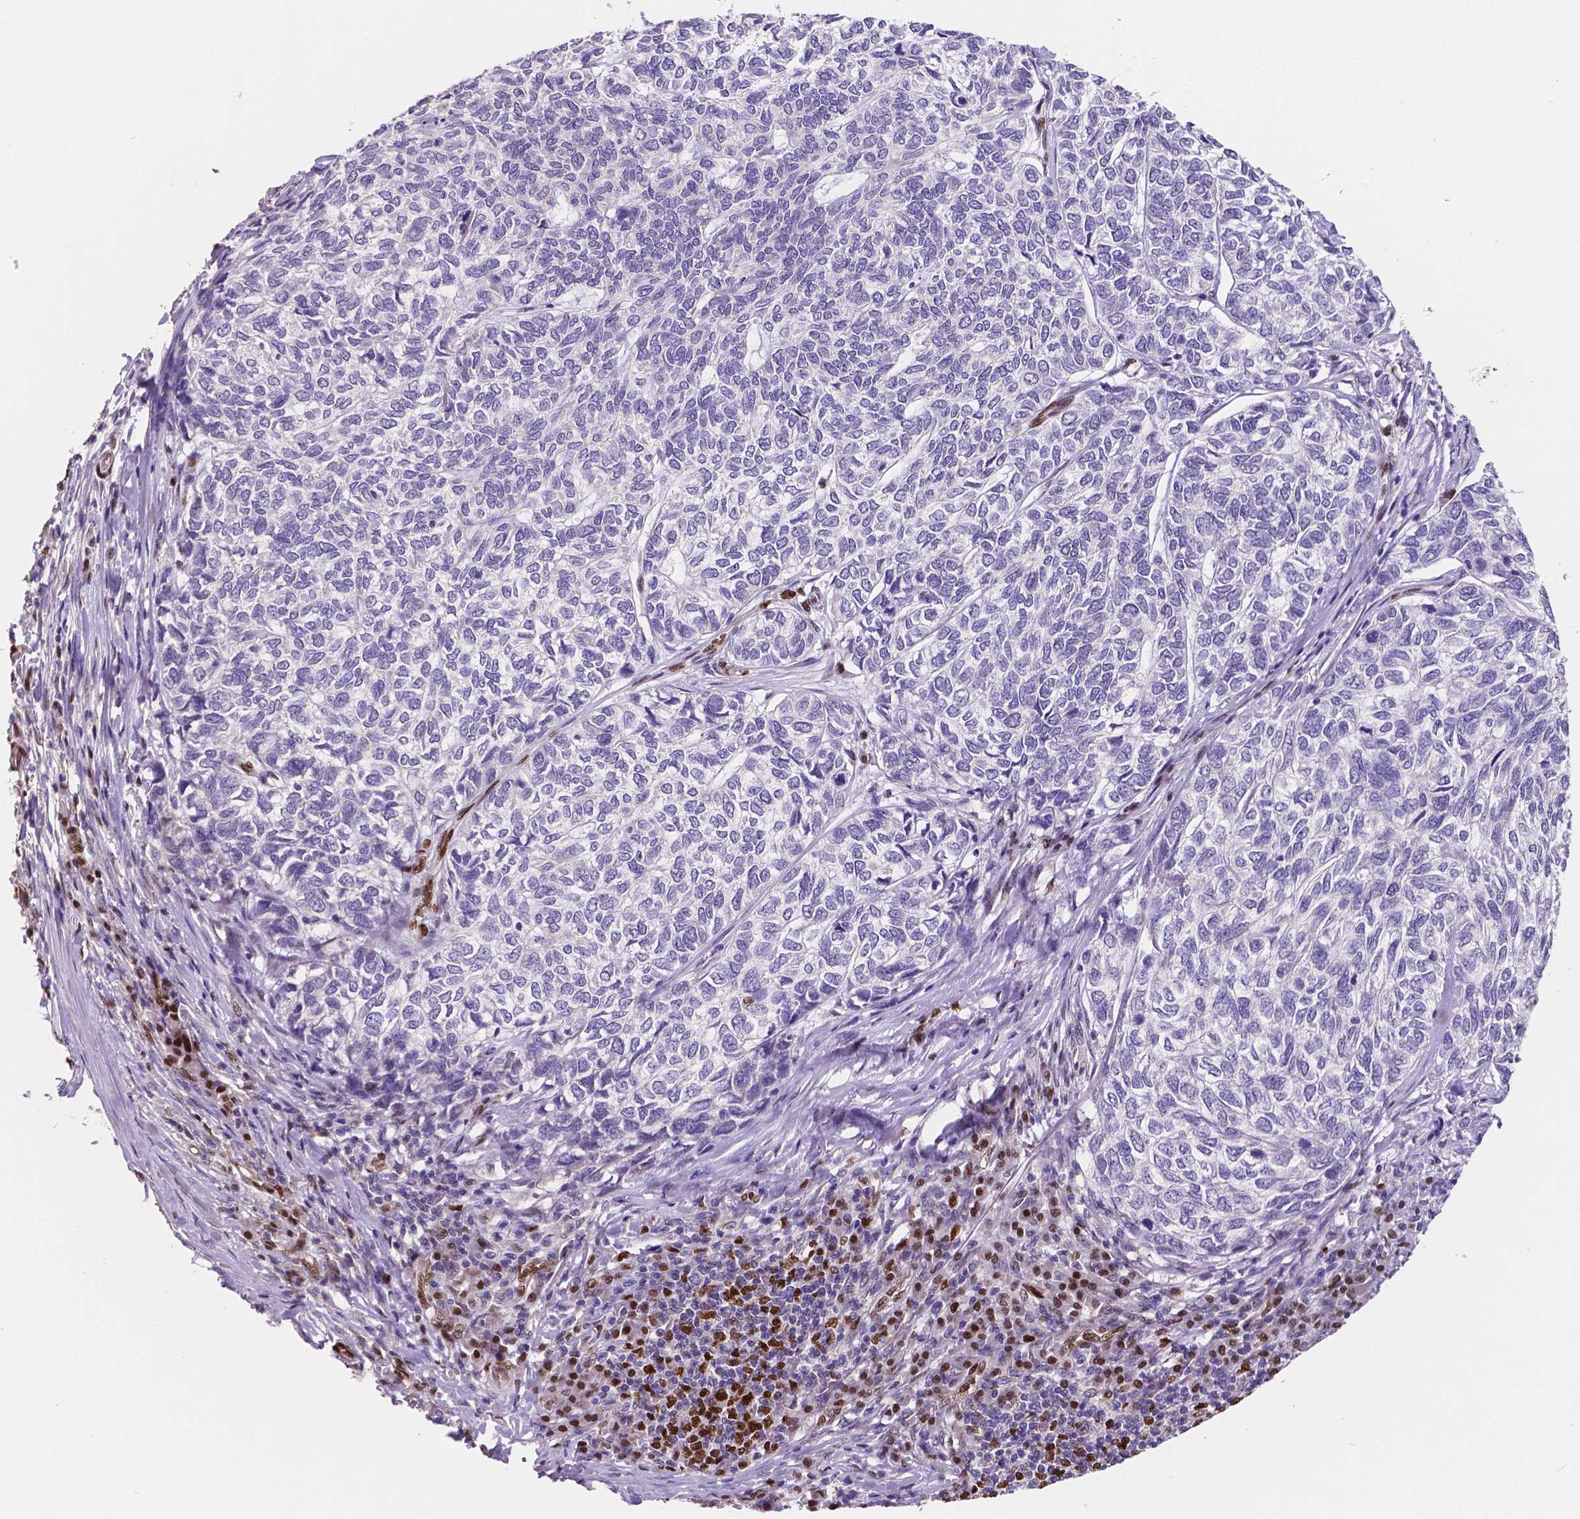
{"staining": {"intensity": "negative", "quantity": "none", "location": "none"}, "tissue": "skin cancer", "cell_type": "Tumor cells", "image_type": "cancer", "snomed": [{"axis": "morphology", "description": "Basal cell carcinoma"}, {"axis": "topography", "description": "Skin"}], "caption": "This is an IHC histopathology image of basal cell carcinoma (skin). There is no expression in tumor cells.", "gene": "MEF2C", "patient": {"sex": "female", "age": 65}}